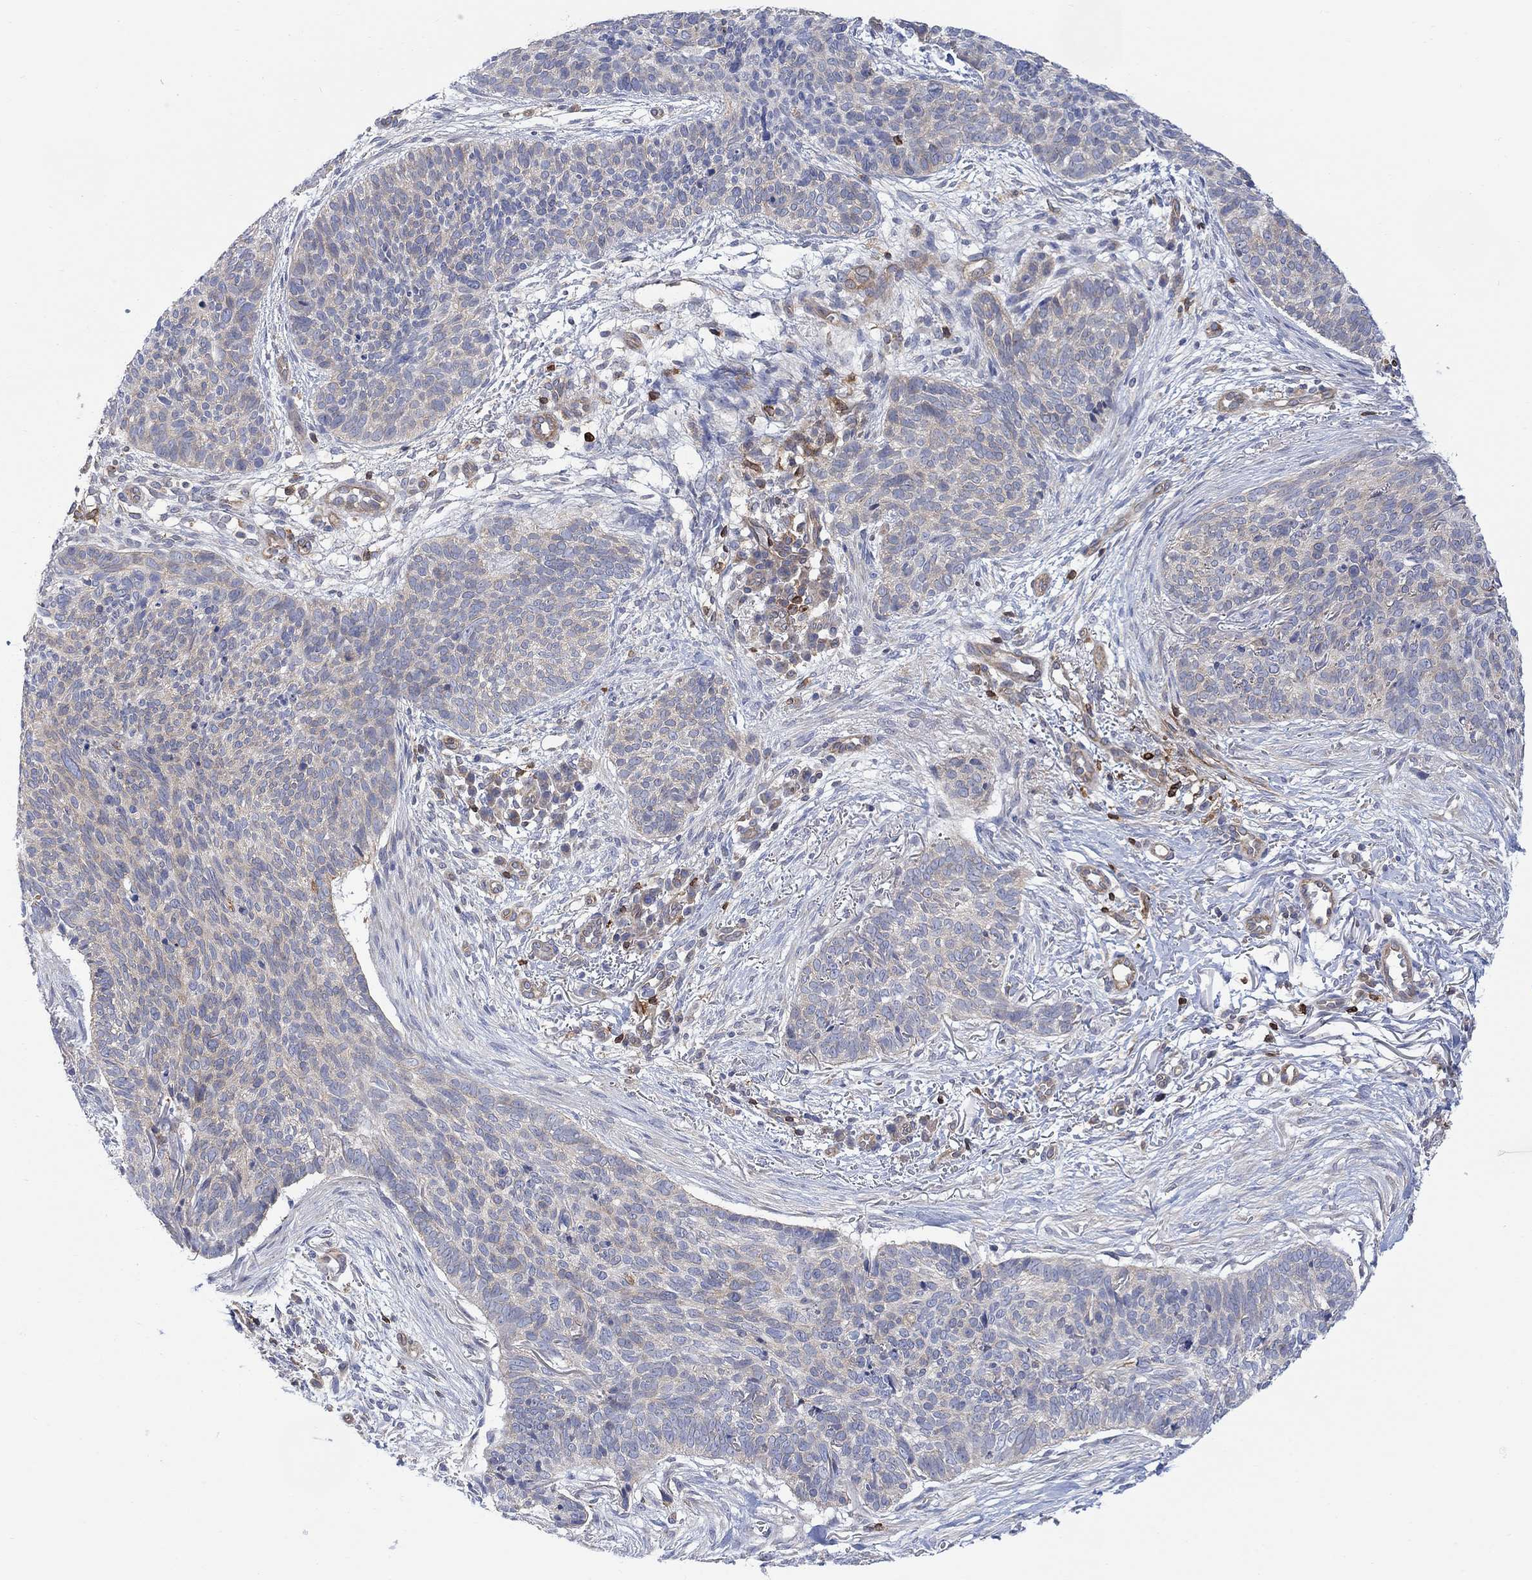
{"staining": {"intensity": "weak", "quantity": "<25%", "location": "cytoplasmic/membranous"}, "tissue": "skin cancer", "cell_type": "Tumor cells", "image_type": "cancer", "snomed": [{"axis": "morphology", "description": "Basal cell carcinoma"}, {"axis": "topography", "description": "Skin"}], "caption": "A photomicrograph of basal cell carcinoma (skin) stained for a protein shows no brown staining in tumor cells. The staining is performed using DAB (3,3'-diaminobenzidine) brown chromogen with nuclei counter-stained in using hematoxylin.", "gene": "GBP5", "patient": {"sex": "male", "age": 64}}